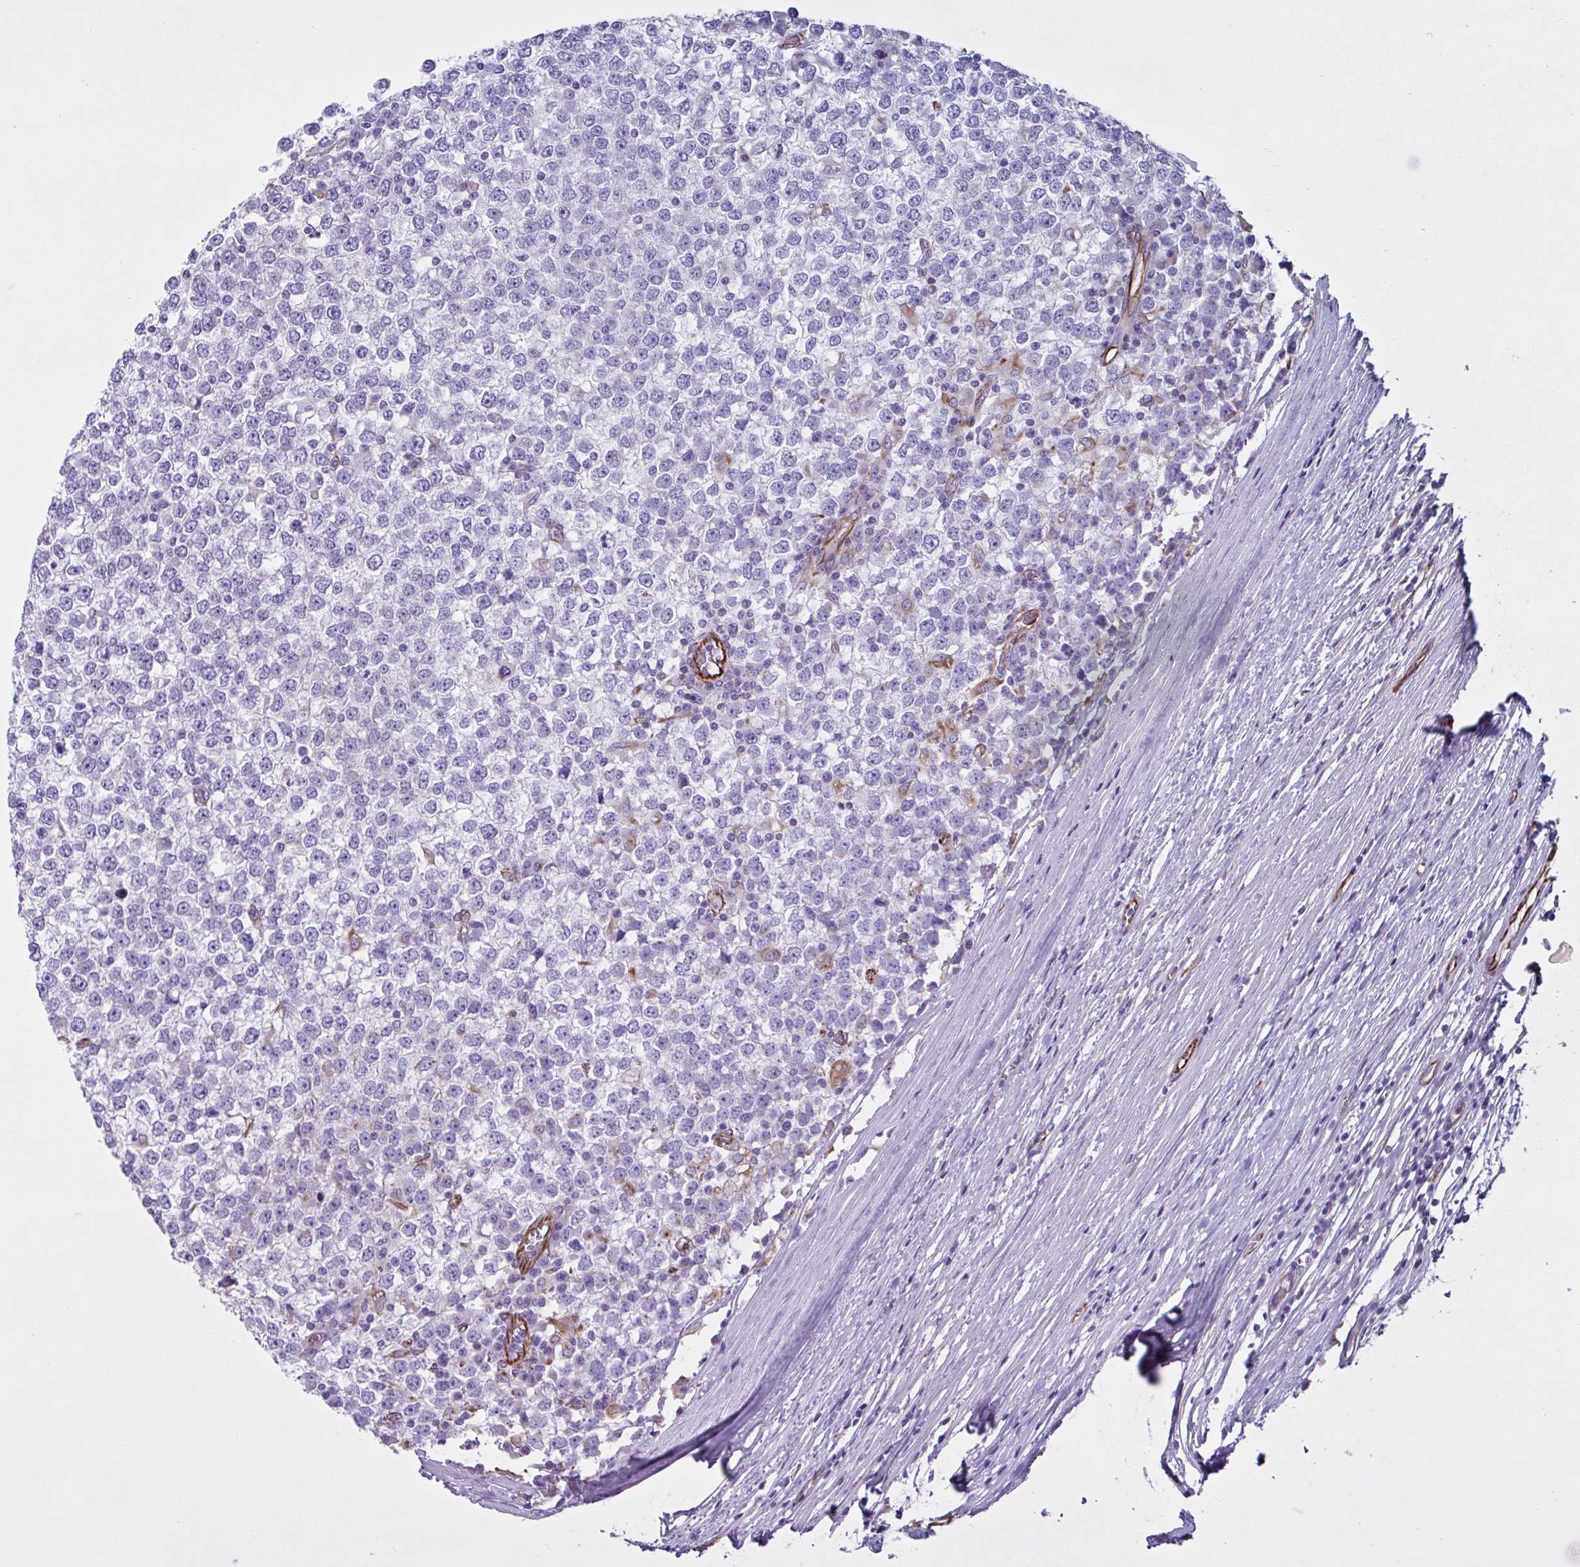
{"staining": {"intensity": "negative", "quantity": "none", "location": "none"}, "tissue": "testis cancer", "cell_type": "Tumor cells", "image_type": "cancer", "snomed": [{"axis": "morphology", "description": "Seminoma, NOS"}, {"axis": "topography", "description": "Testis"}], "caption": "High power microscopy histopathology image of an immunohistochemistry histopathology image of testis cancer (seminoma), revealing no significant staining in tumor cells.", "gene": "TMEM86B", "patient": {"sex": "male", "age": 65}}